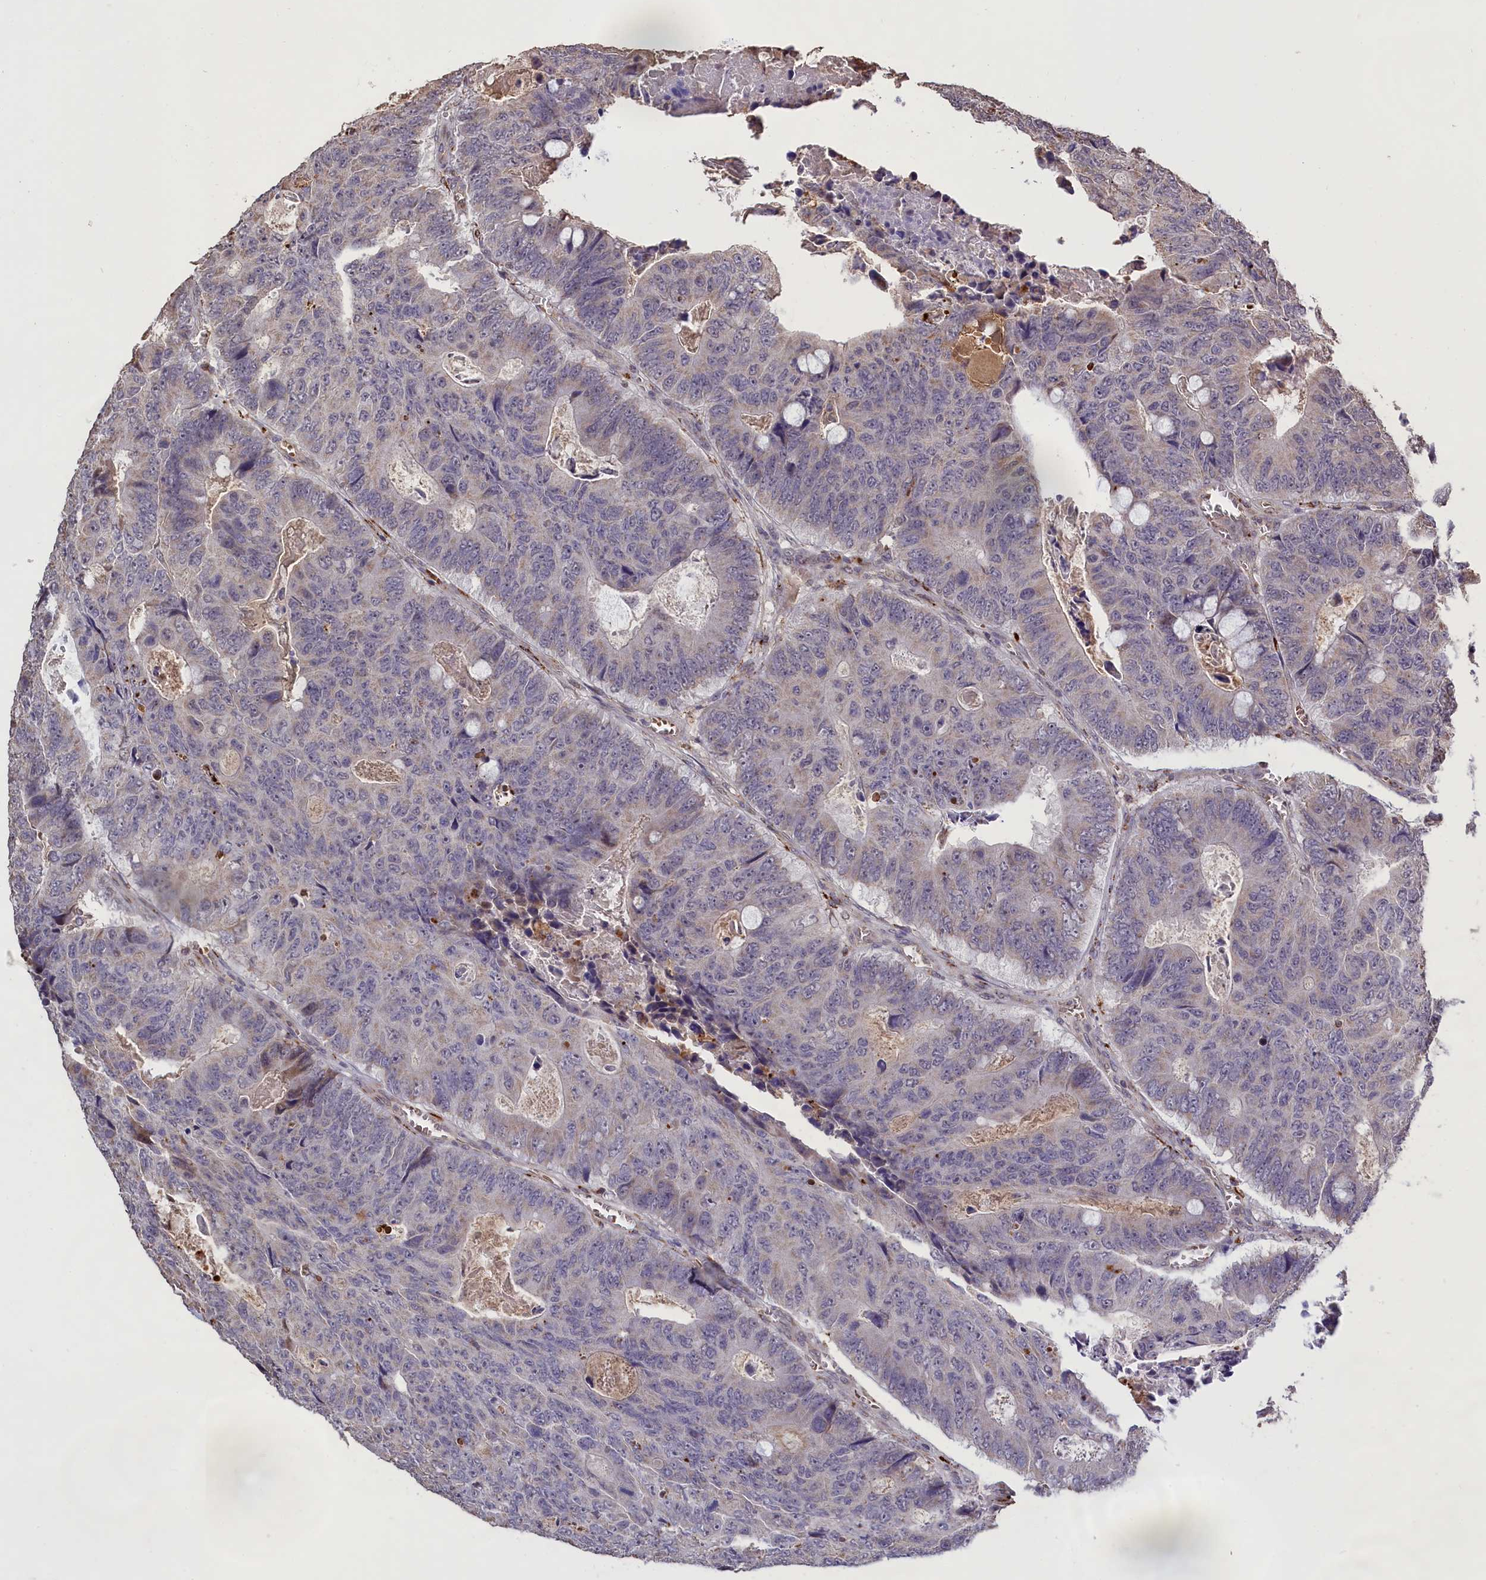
{"staining": {"intensity": "negative", "quantity": "none", "location": "none"}, "tissue": "colorectal cancer", "cell_type": "Tumor cells", "image_type": "cancer", "snomed": [{"axis": "morphology", "description": "Adenocarcinoma, NOS"}, {"axis": "topography", "description": "Colon"}], "caption": "IHC of colorectal cancer reveals no staining in tumor cells.", "gene": "CLRN2", "patient": {"sex": "male", "age": 87}}